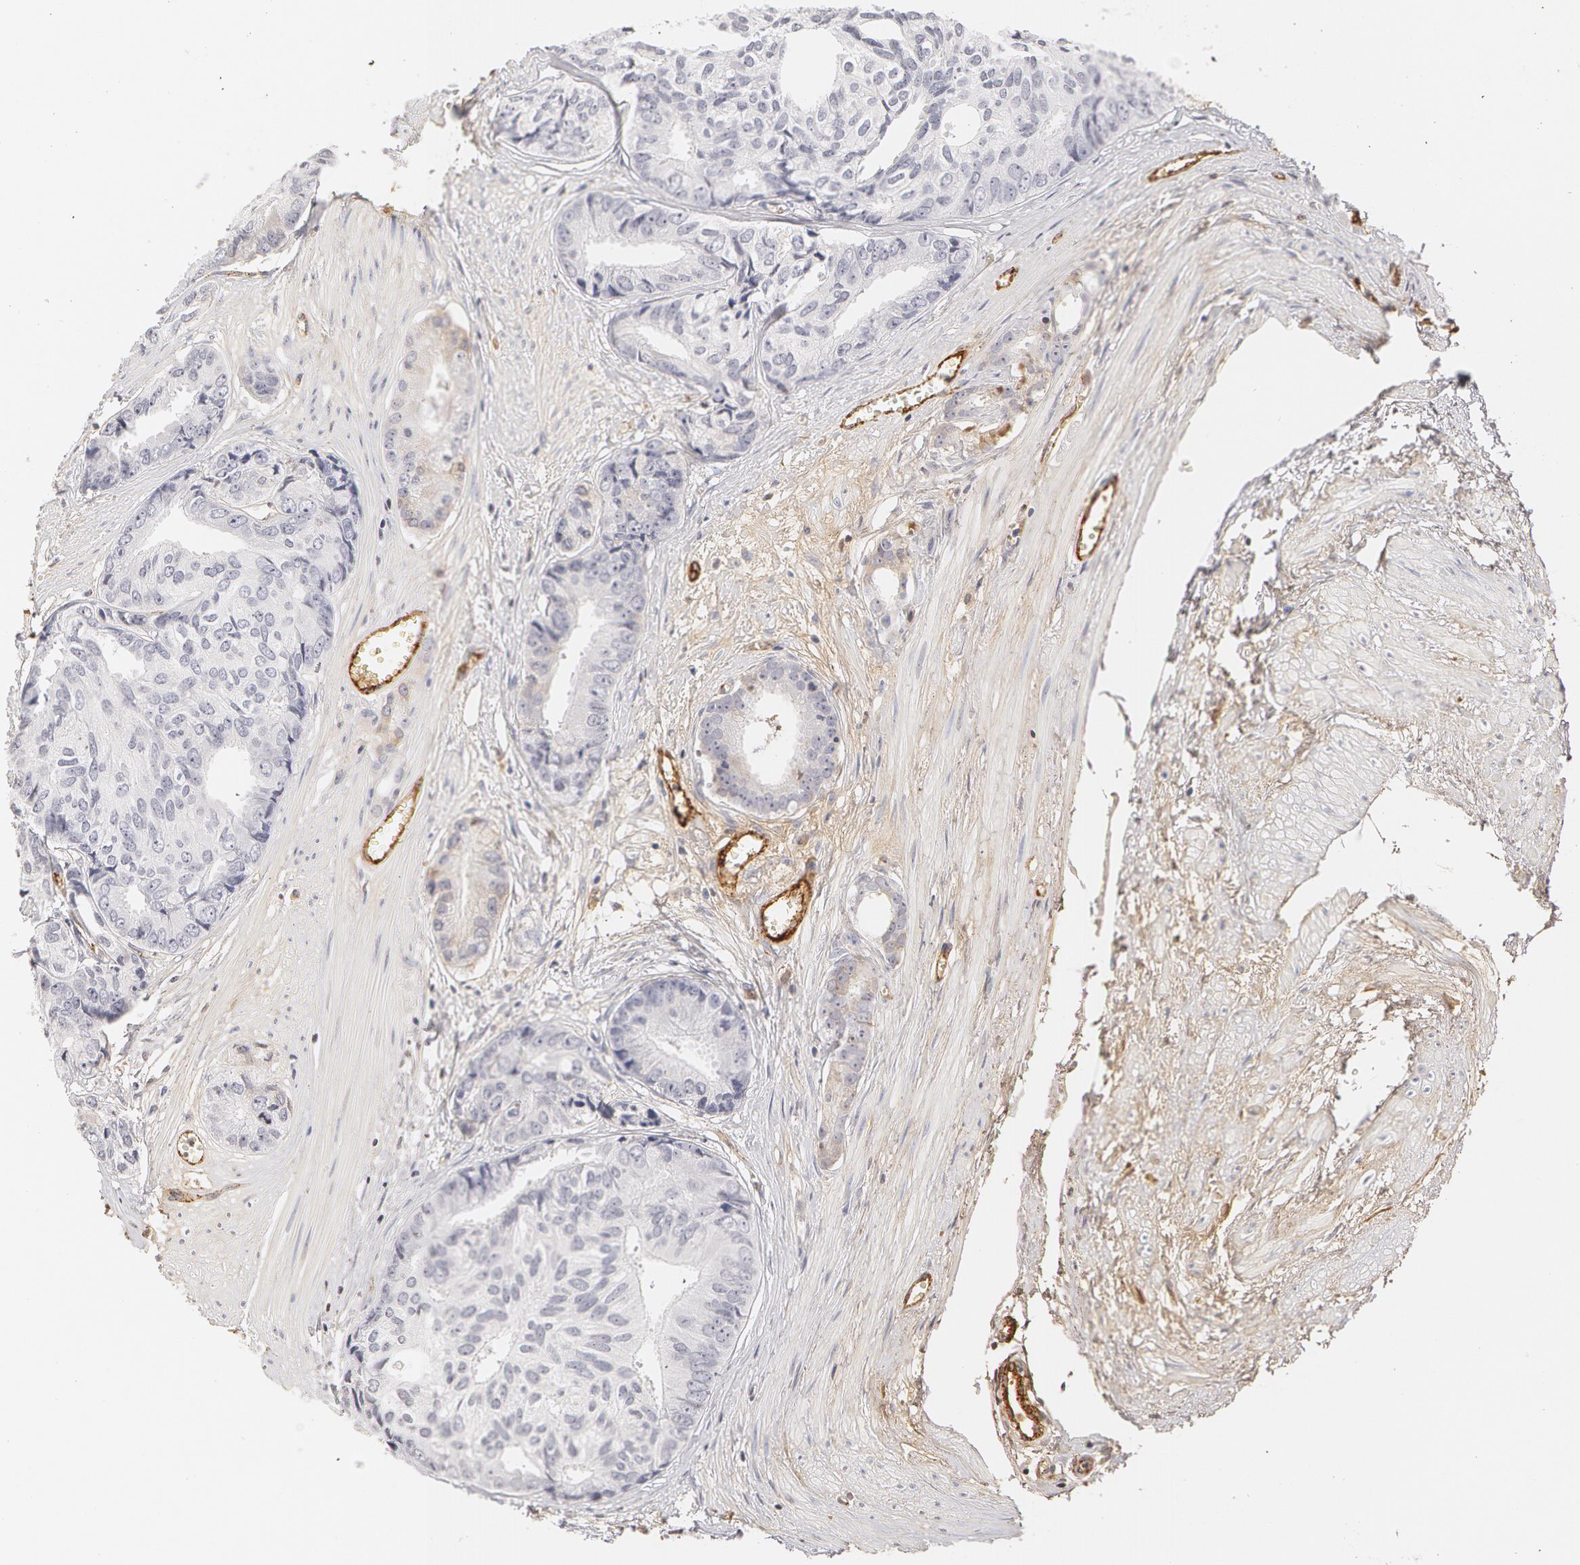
{"staining": {"intensity": "negative", "quantity": "none", "location": "none"}, "tissue": "prostate cancer", "cell_type": "Tumor cells", "image_type": "cancer", "snomed": [{"axis": "morphology", "description": "Adenocarcinoma, High grade"}, {"axis": "topography", "description": "Prostate"}], "caption": "The micrograph reveals no staining of tumor cells in prostate cancer (adenocarcinoma (high-grade)).", "gene": "VWF", "patient": {"sex": "male", "age": 56}}